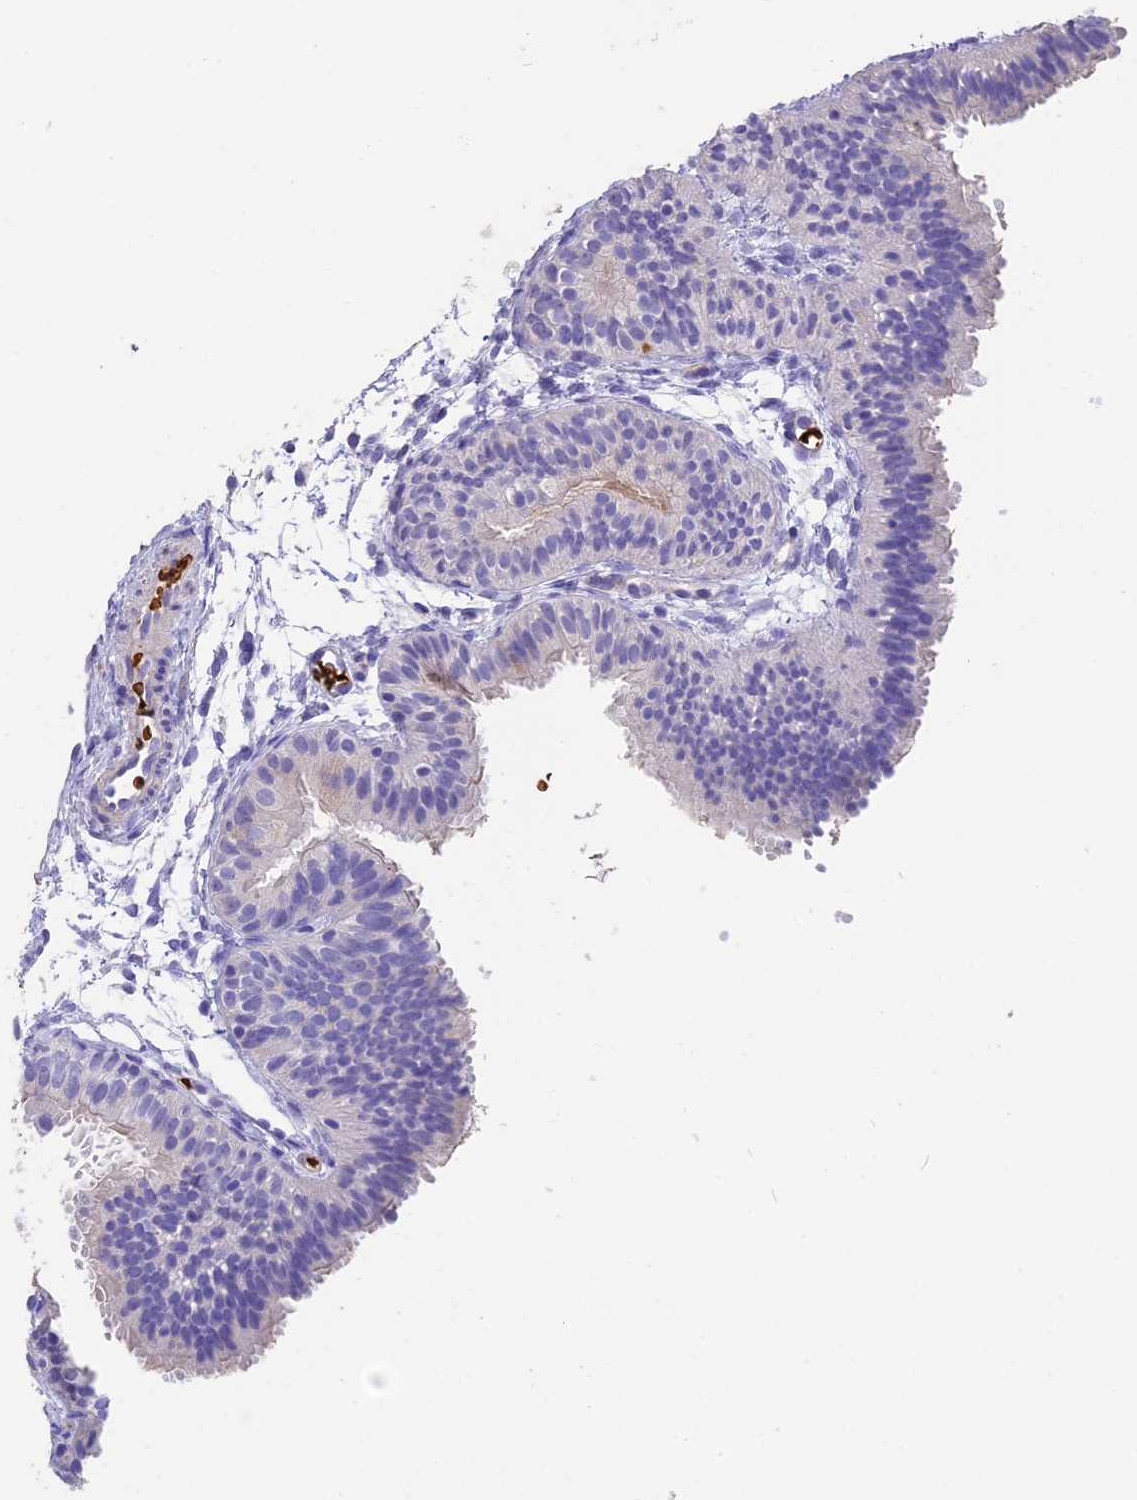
{"staining": {"intensity": "negative", "quantity": "none", "location": "none"}, "tissue": "fallopian tube", "cell_type": "Glandular cells", "image_type": "normal", "snomed": [{"axis": "morphology", "description": "Normal tissue, NOS"}, {"axis": "topography", "description": "Fallopian tube"}], "caption": "This is an immunohistochemistry histopathology image of benign fallopian tube. There is no staining in glandular cells.", "gene": "TNNC2", "patient": {"sex": "female", "age": 35}}